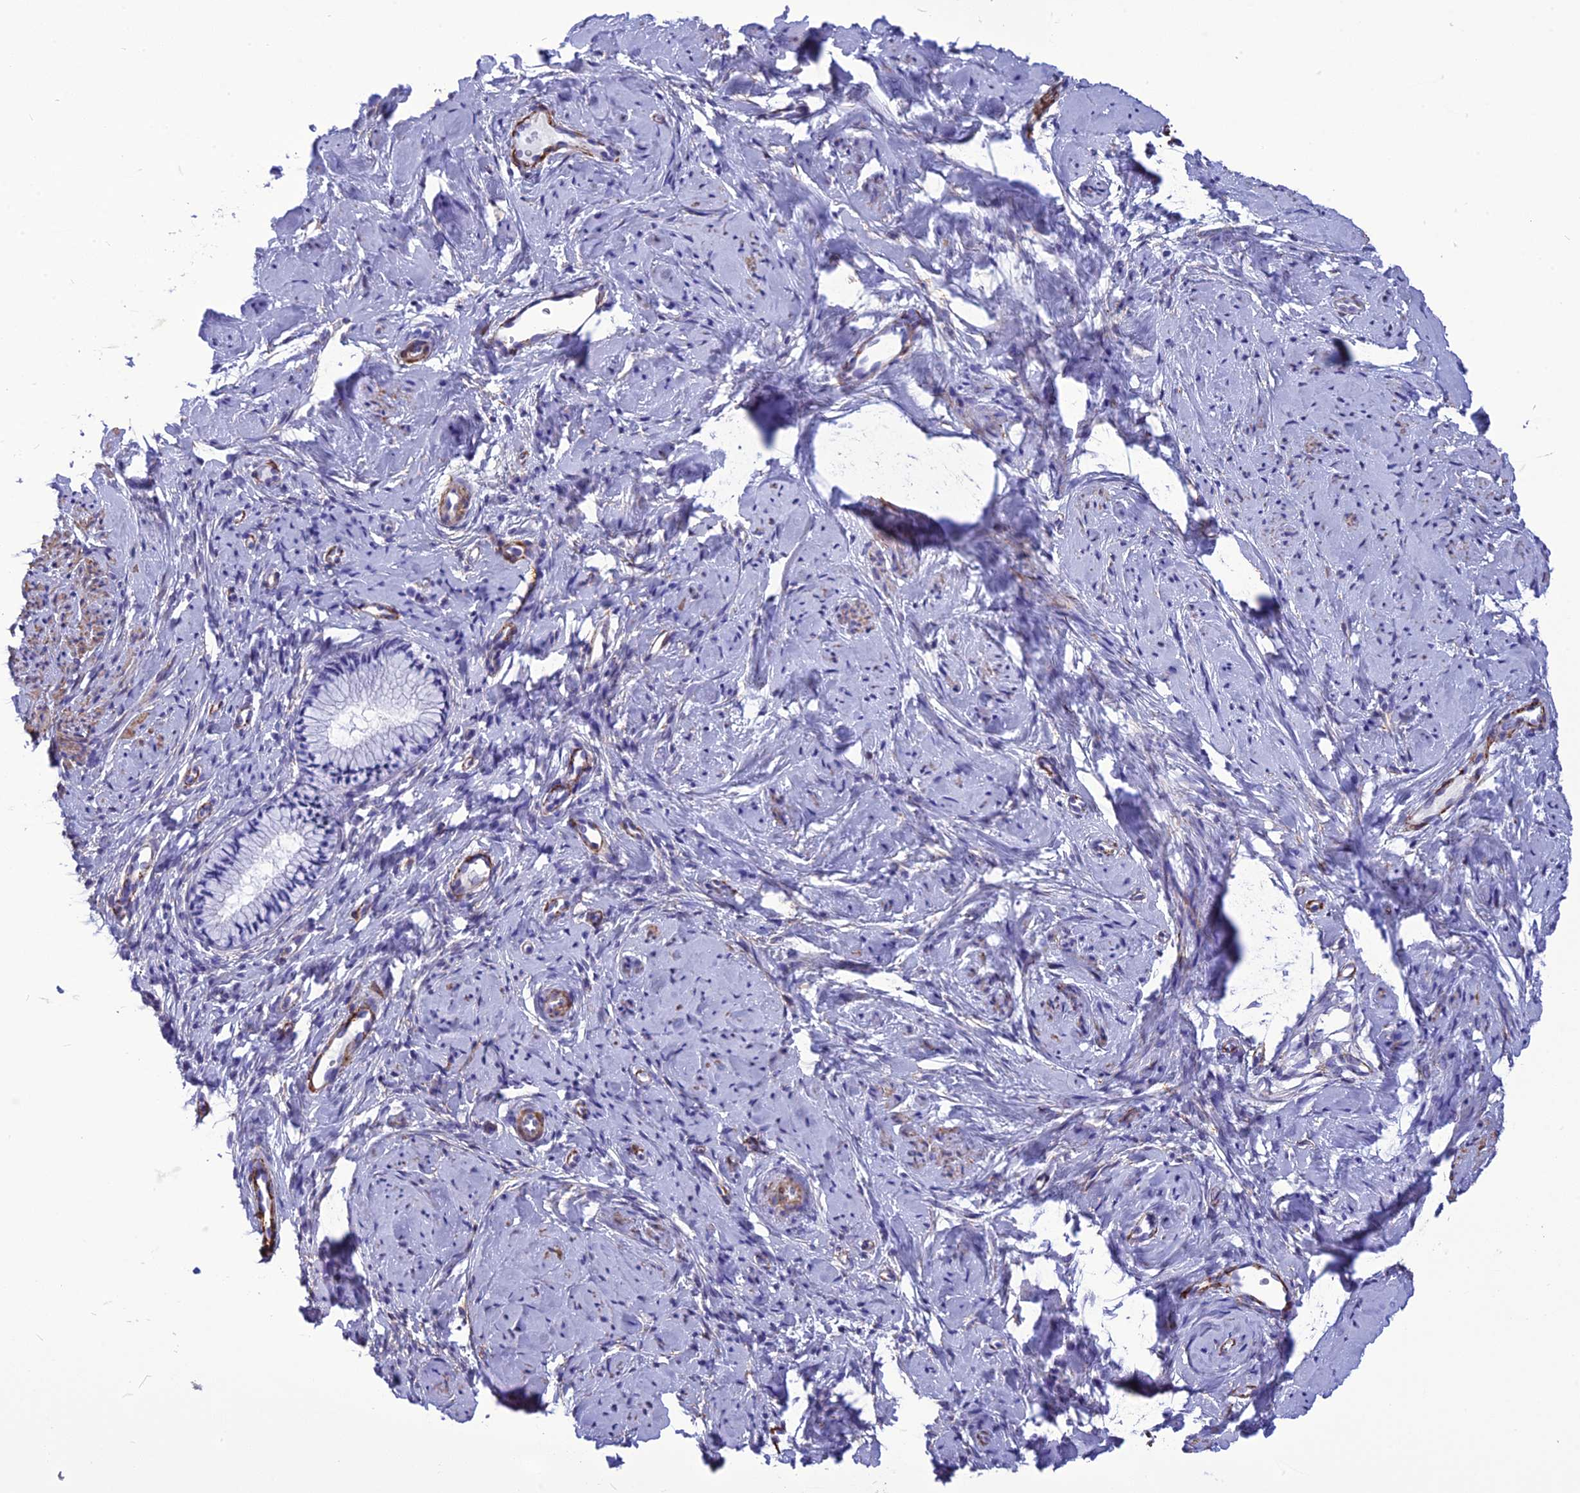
{"staining": {"intensity": "negative", "quantity": "none", "location": "none"}, "tissue": "cervix", "cell_type": "Glandular cells", "image_type": "normal", "snomed": [{"axis": "morphology", "description": "Normal tissue, NOS"}, {"axis": "topography", "description": "Cervix"}], "caption": "The IHC photomicrograph has no significant expression in glandular cells of cervix.", "gene": "NKD1", "patient": {"sex": "female", "age": 57}}